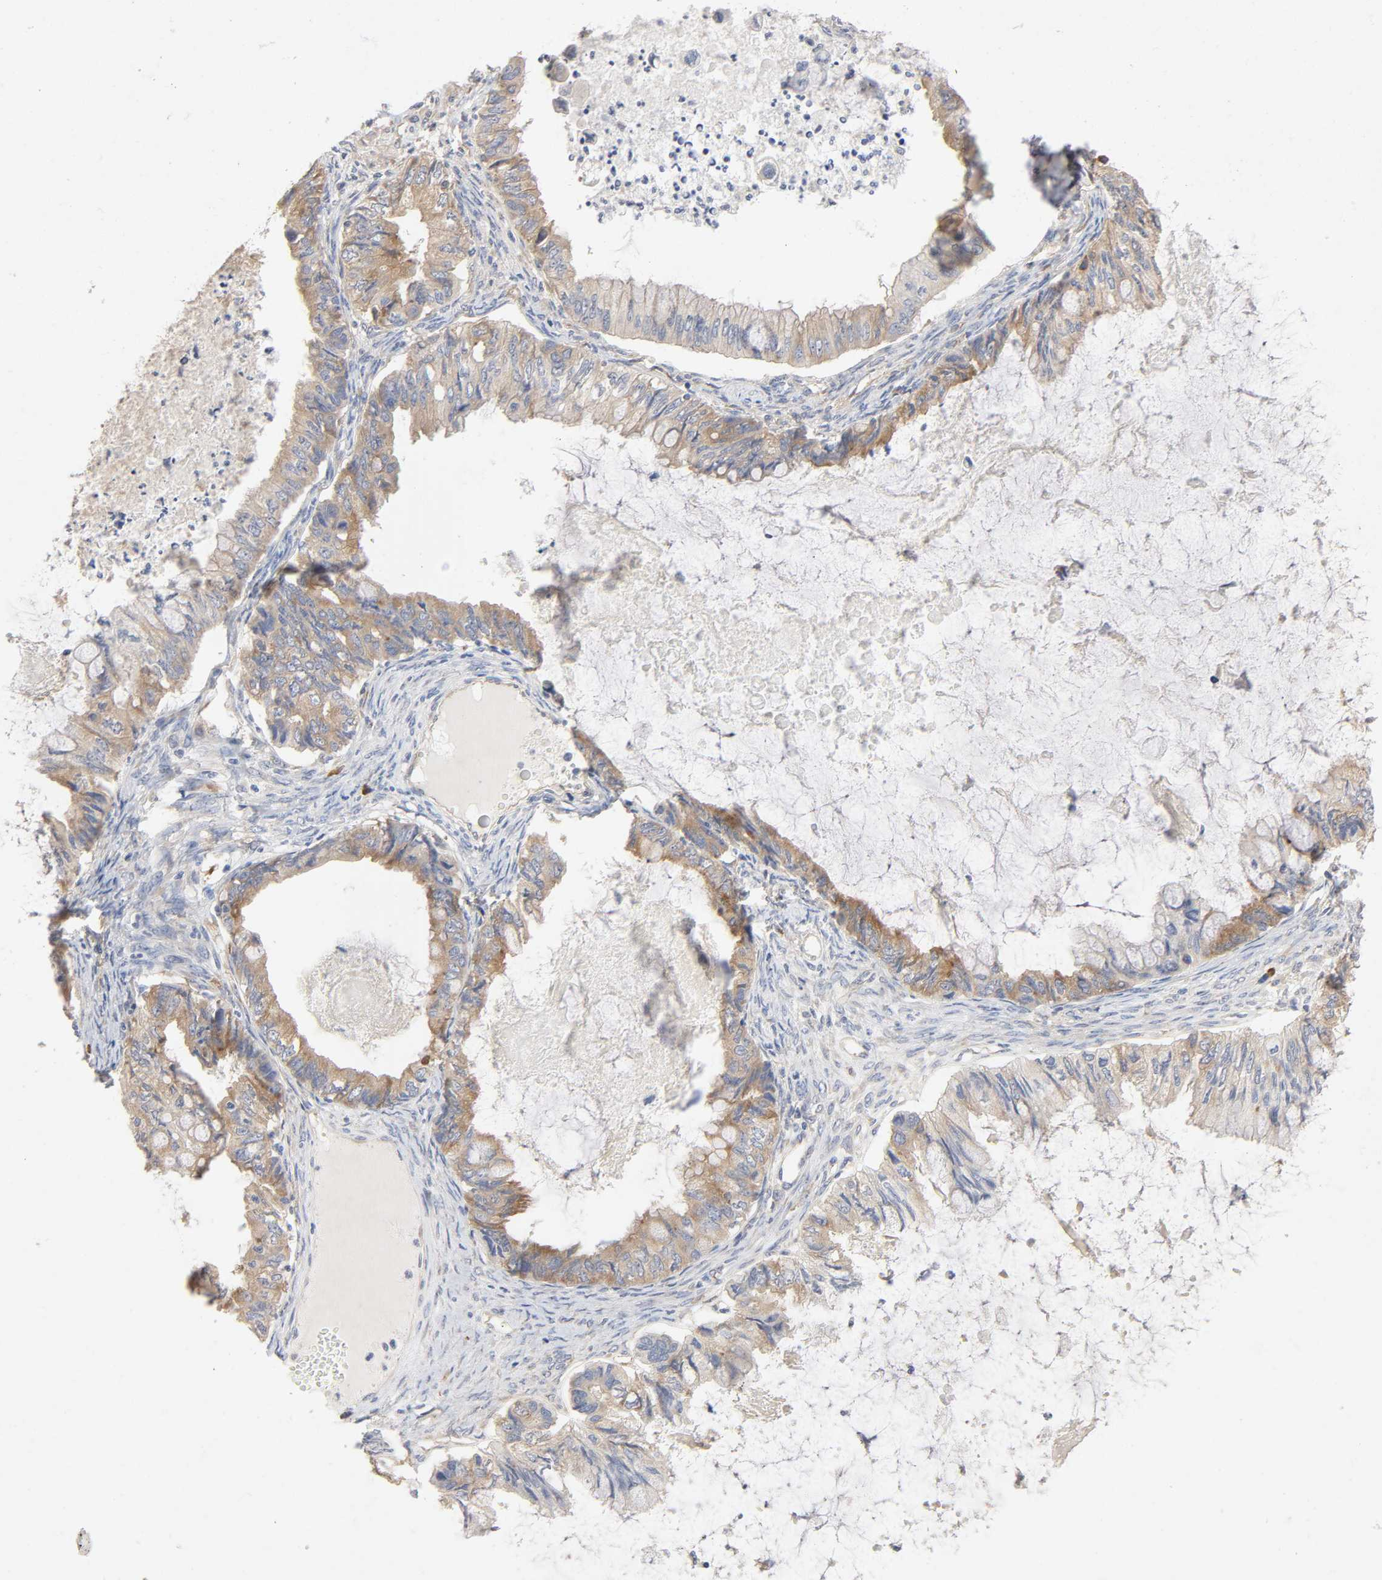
{"staining": {"intensity": "moderate", "quantity": ">75%", "location": "cytoplasmic/membranous"}, "tissue": "ovarian cancer", "cell_type": "Tumor cells", "image_type": "cancer", "snomed": [{"axis": "morphology", "description": "Cystadenocarcinoma, mucinous, NOS"}, {"axis": "topography", "description": "Ovary"}], "caption": "Tumor cells display medium levels of moderate cytoplasmic/membranous positivity in about >75% of cells in human ovarian cancer.", "gene": "SCHIP1", "patient": {"sex": "female", "age": 80}}